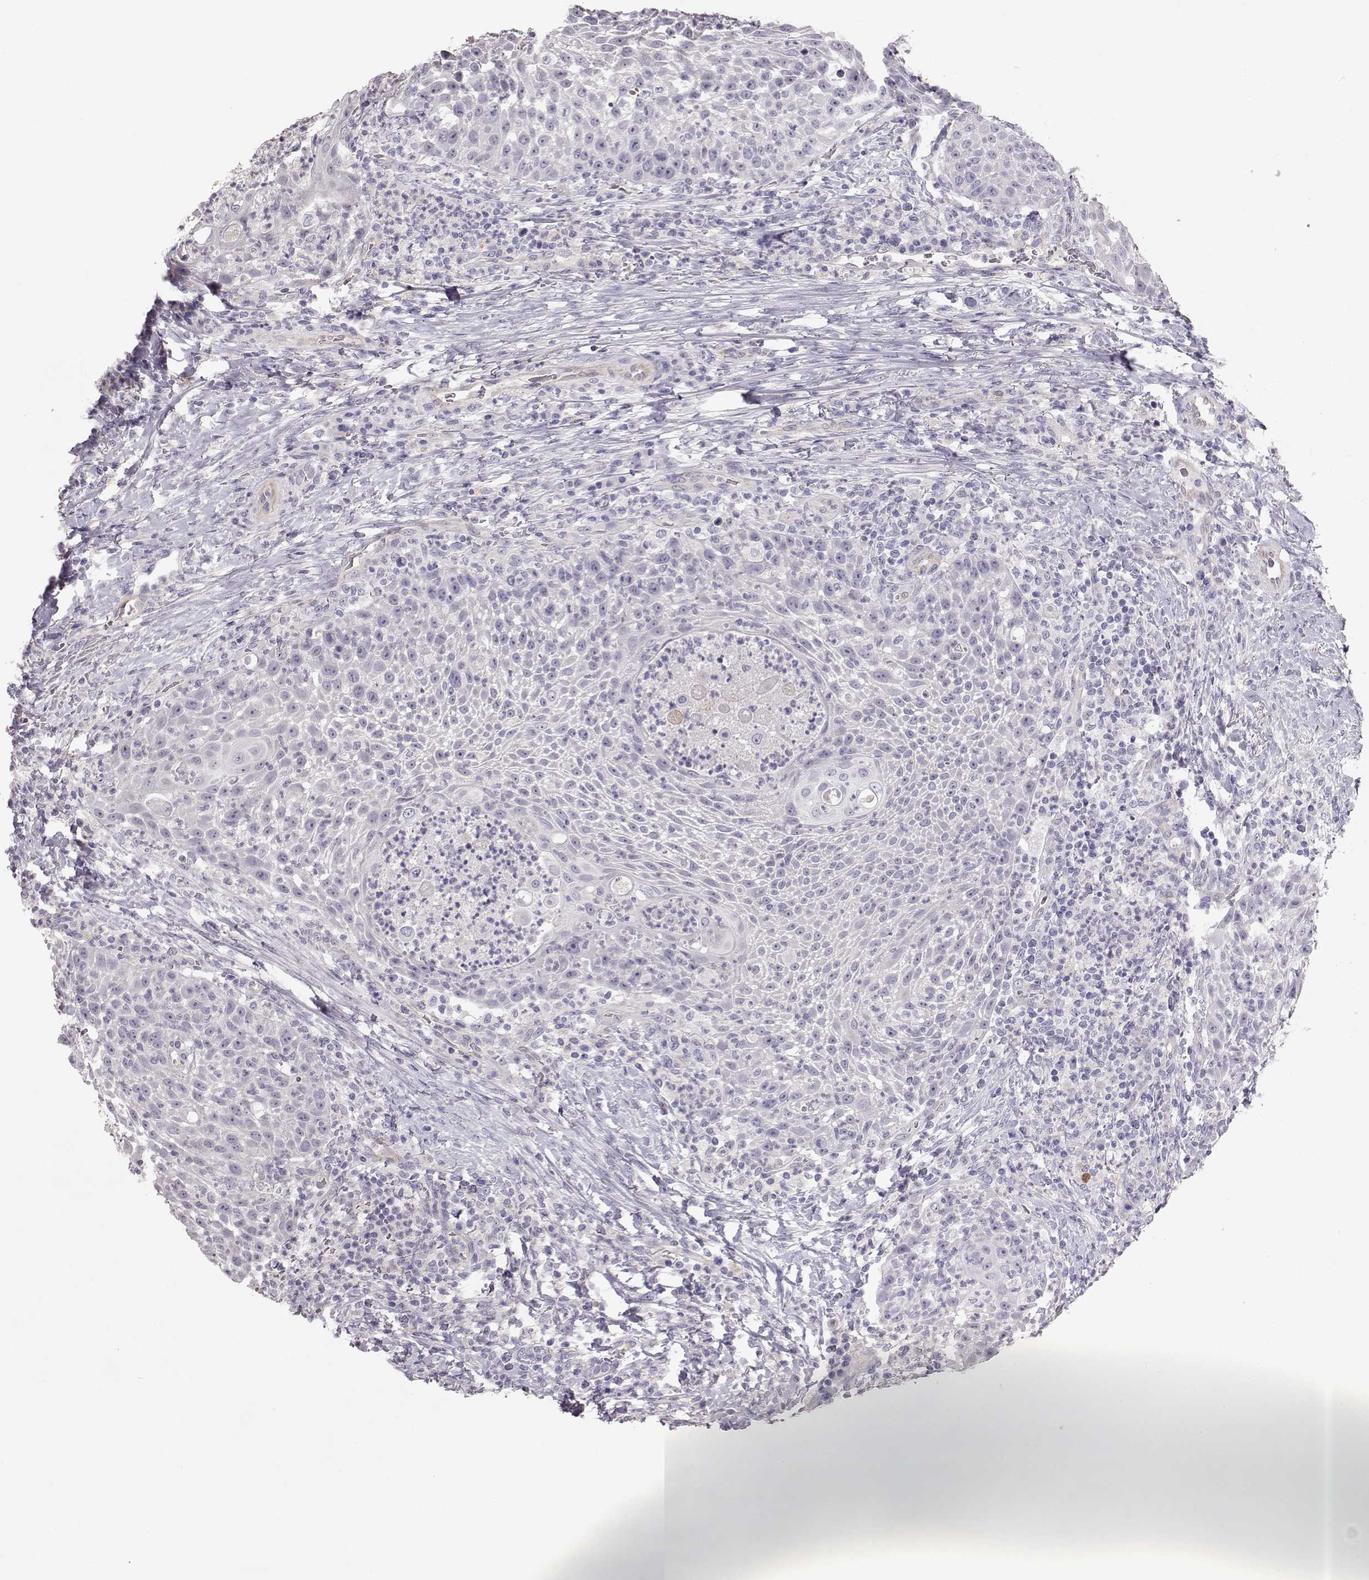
{"staining": {"intensity": "negative", "quantity": "none", "location": "none"}, "tissue": "head and neck cancer", "cell_type": "Tumor cells", "image_type": "cancer", "snomed": [{"axis": "morphology", "description": "Squamous cell carcinoma, NOS"}, {"axis": "topography", "description": "Head-Neck"}], "caption": "A high-resolution photomicrograph shows immunohistochemistry (IHC) staining of head and neck cancer (squamous cell carcinoma), which displays no significant expression in tumor cells.", "gene": "SLC18A1", "patient": {"sex": "male", "age": 69}}